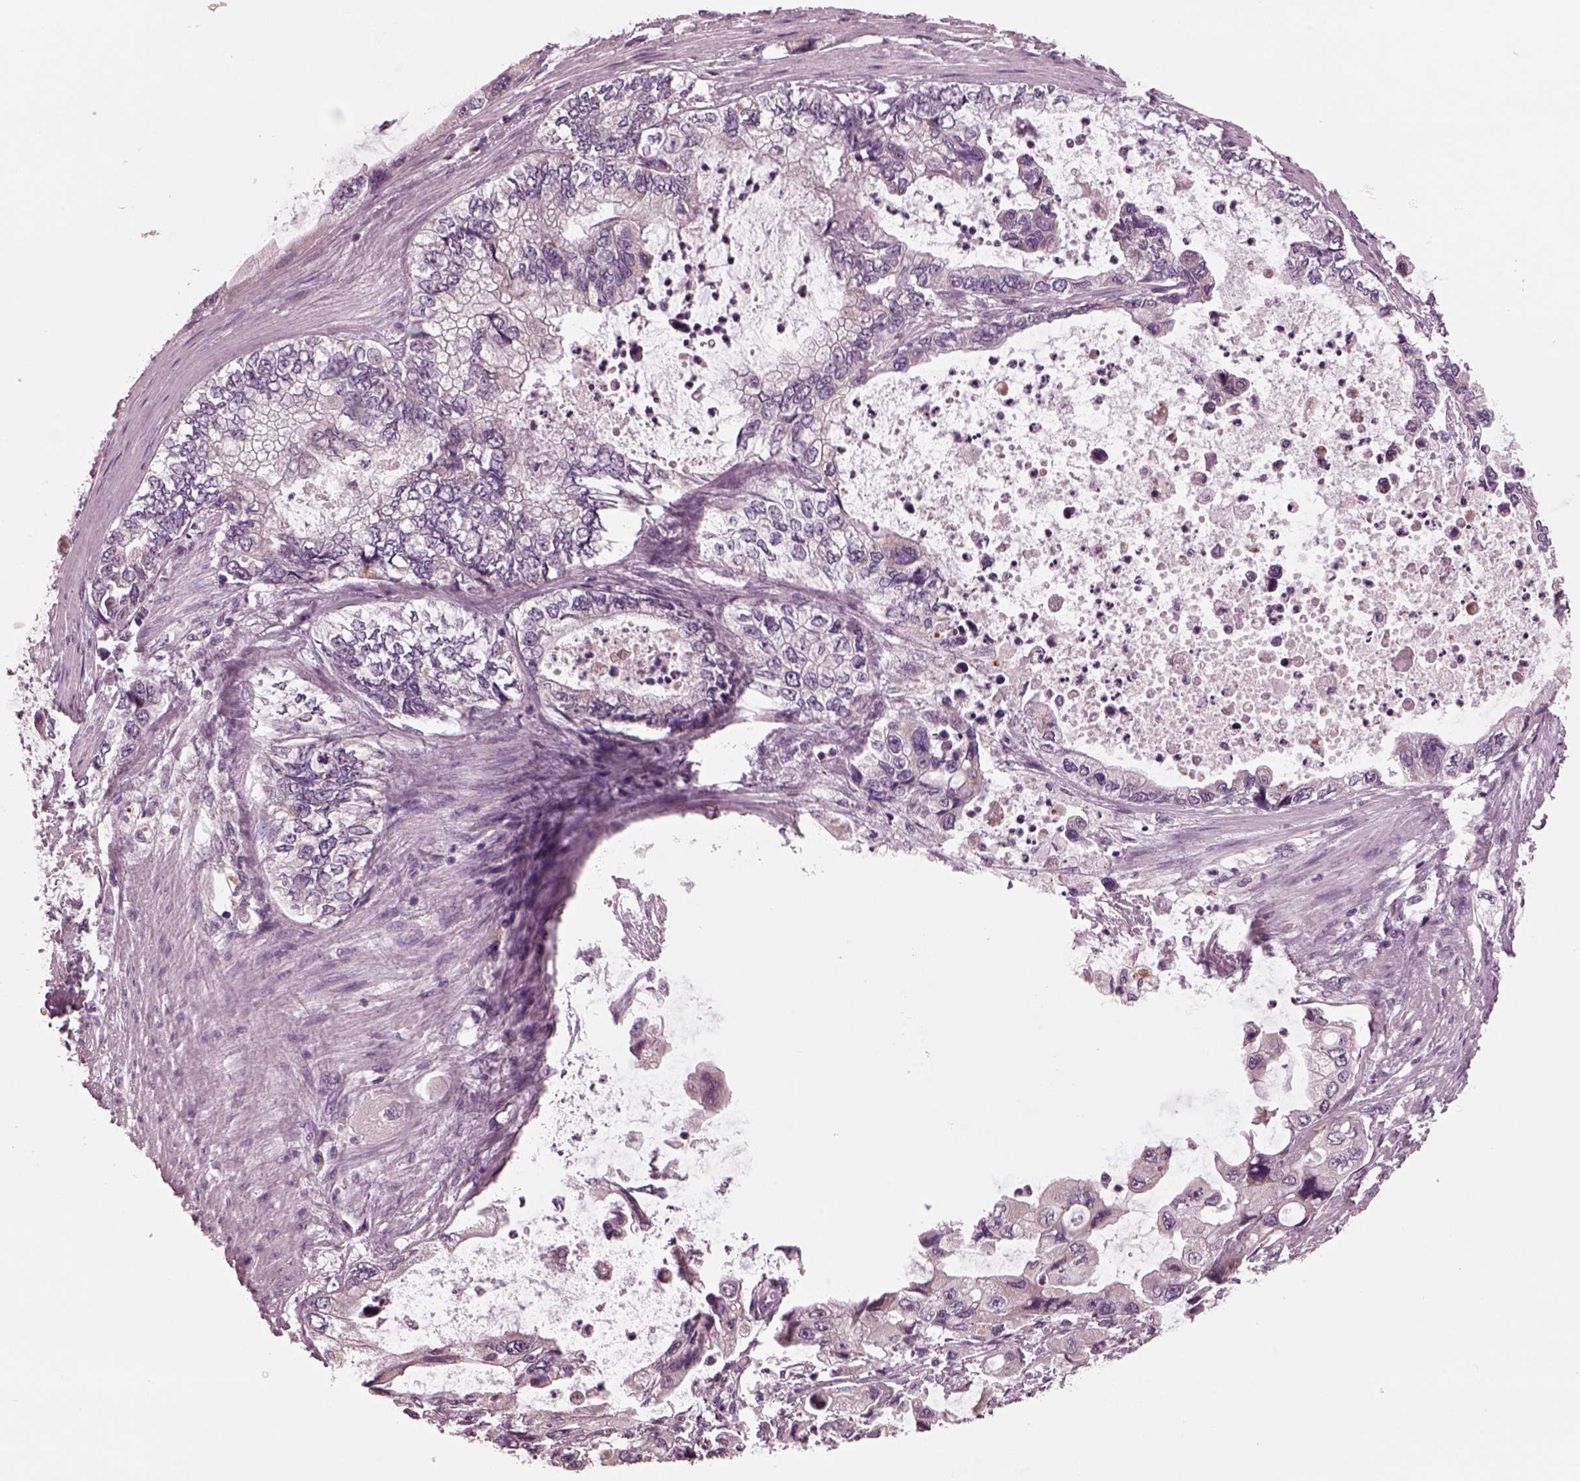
{"staining": {"intensity": "negative", "quantity": "none", "location": "none"}, "tissue": "stomach cancer", "cell_type": "Tumor cells", "image_type": "cancer", "snomed": [{"axis": "morphology", "description": "Adenocarcinoma, NOS"}, {"axis": "topography", "description": "Pancreas"}, {"axis": "topography", "description": "Stomach, upper"}, {"axis": "topography", "description": "Stomach"}], "caption": "IHC histopathology image of stomach cancer stained for a protein (brown), which exhibits no expression in tumor cells.", "gene": "AP4M1", "patient": {"sex": "male", "age": 77}}